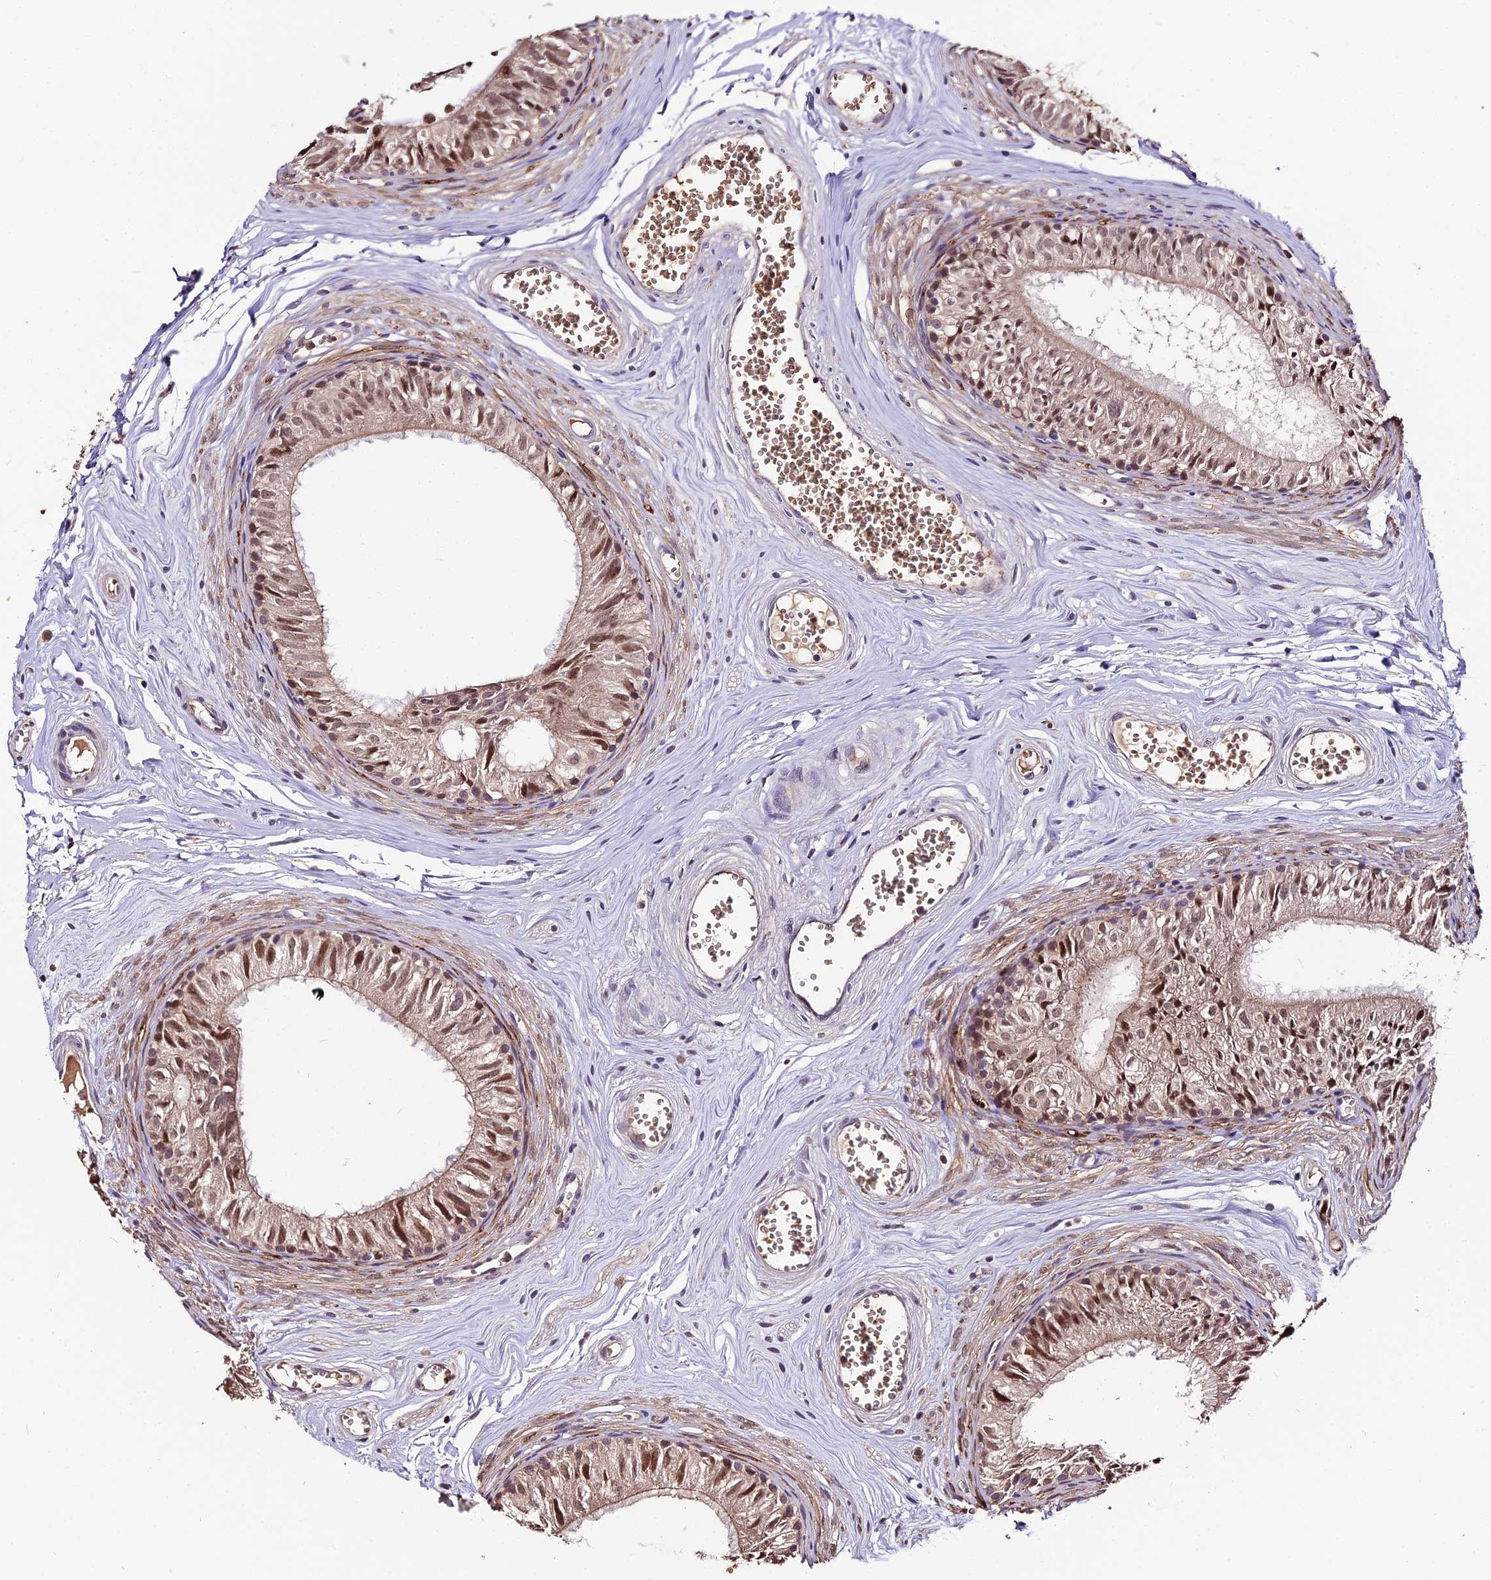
{"staining": {"intensity": "moderate", "quantity": ">75%", "location": "cytoplasmic/membranous,nuclear"}, "tissue": "epididymis", "cell_type": "Glandular cells", "image_type": "normal", "snomed": [{"axis": "morphology", "description": "Normal tissue, NOS"}, {"axis": "topography", "description": "Epididymis"}], "caption": "IHC of benign human epididymis shows medium levels of moderate cytoplasmic/membranous,nuclear positivity in approximately >75% of glandular cells. Nuclei are stained in blue.", "gene": "ZDBF2", "patient": {"sex": "male", "age": 36}}